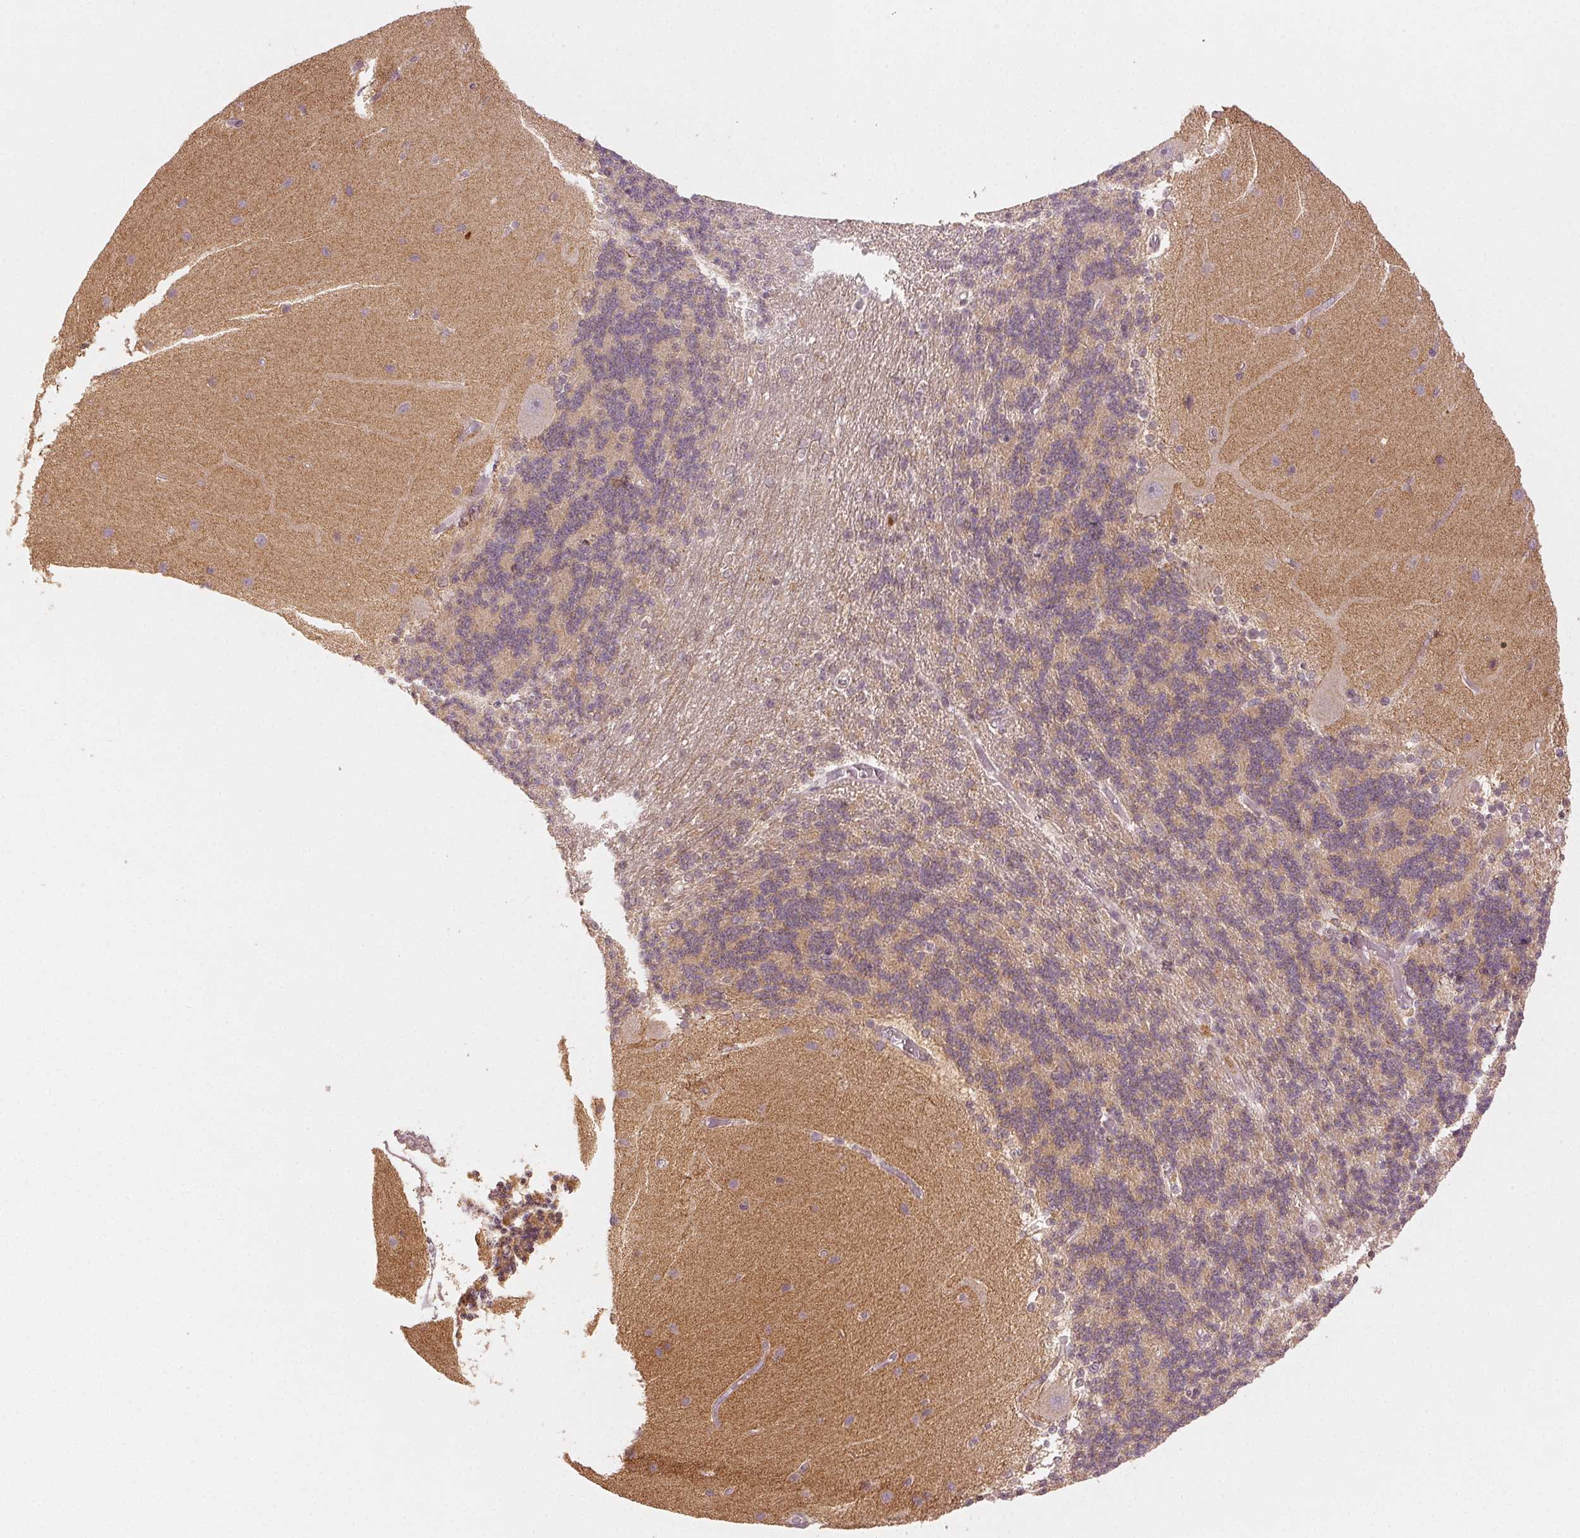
{"staining": {"intensity": "weak", "quantity": "25%-75%", "location": "cytoplasmic/membranous,nuclear"}, "tissue": "cerebellum", "cell_type": "Cells in granular layer", "image_type": "normal", "snomed": [{"axis": "morphology", "description": "Normal tissue, NOS"}, {"axis": "topography", "description": "Cerebellum"}], "caption": "Cells in granular layer show low levels of weak cytoplasmic/membranous,nuclear expression in approximately 25%-75% of cells in normal human cerebellum. Using DAB (3,3'-diaminobenzidine) (brown) and hematoxylin (blue) stains, captured at high magnification using brightfield microscopy.", "gene": "MAPK14", "patient": {"sex": "female", "age": 54}}